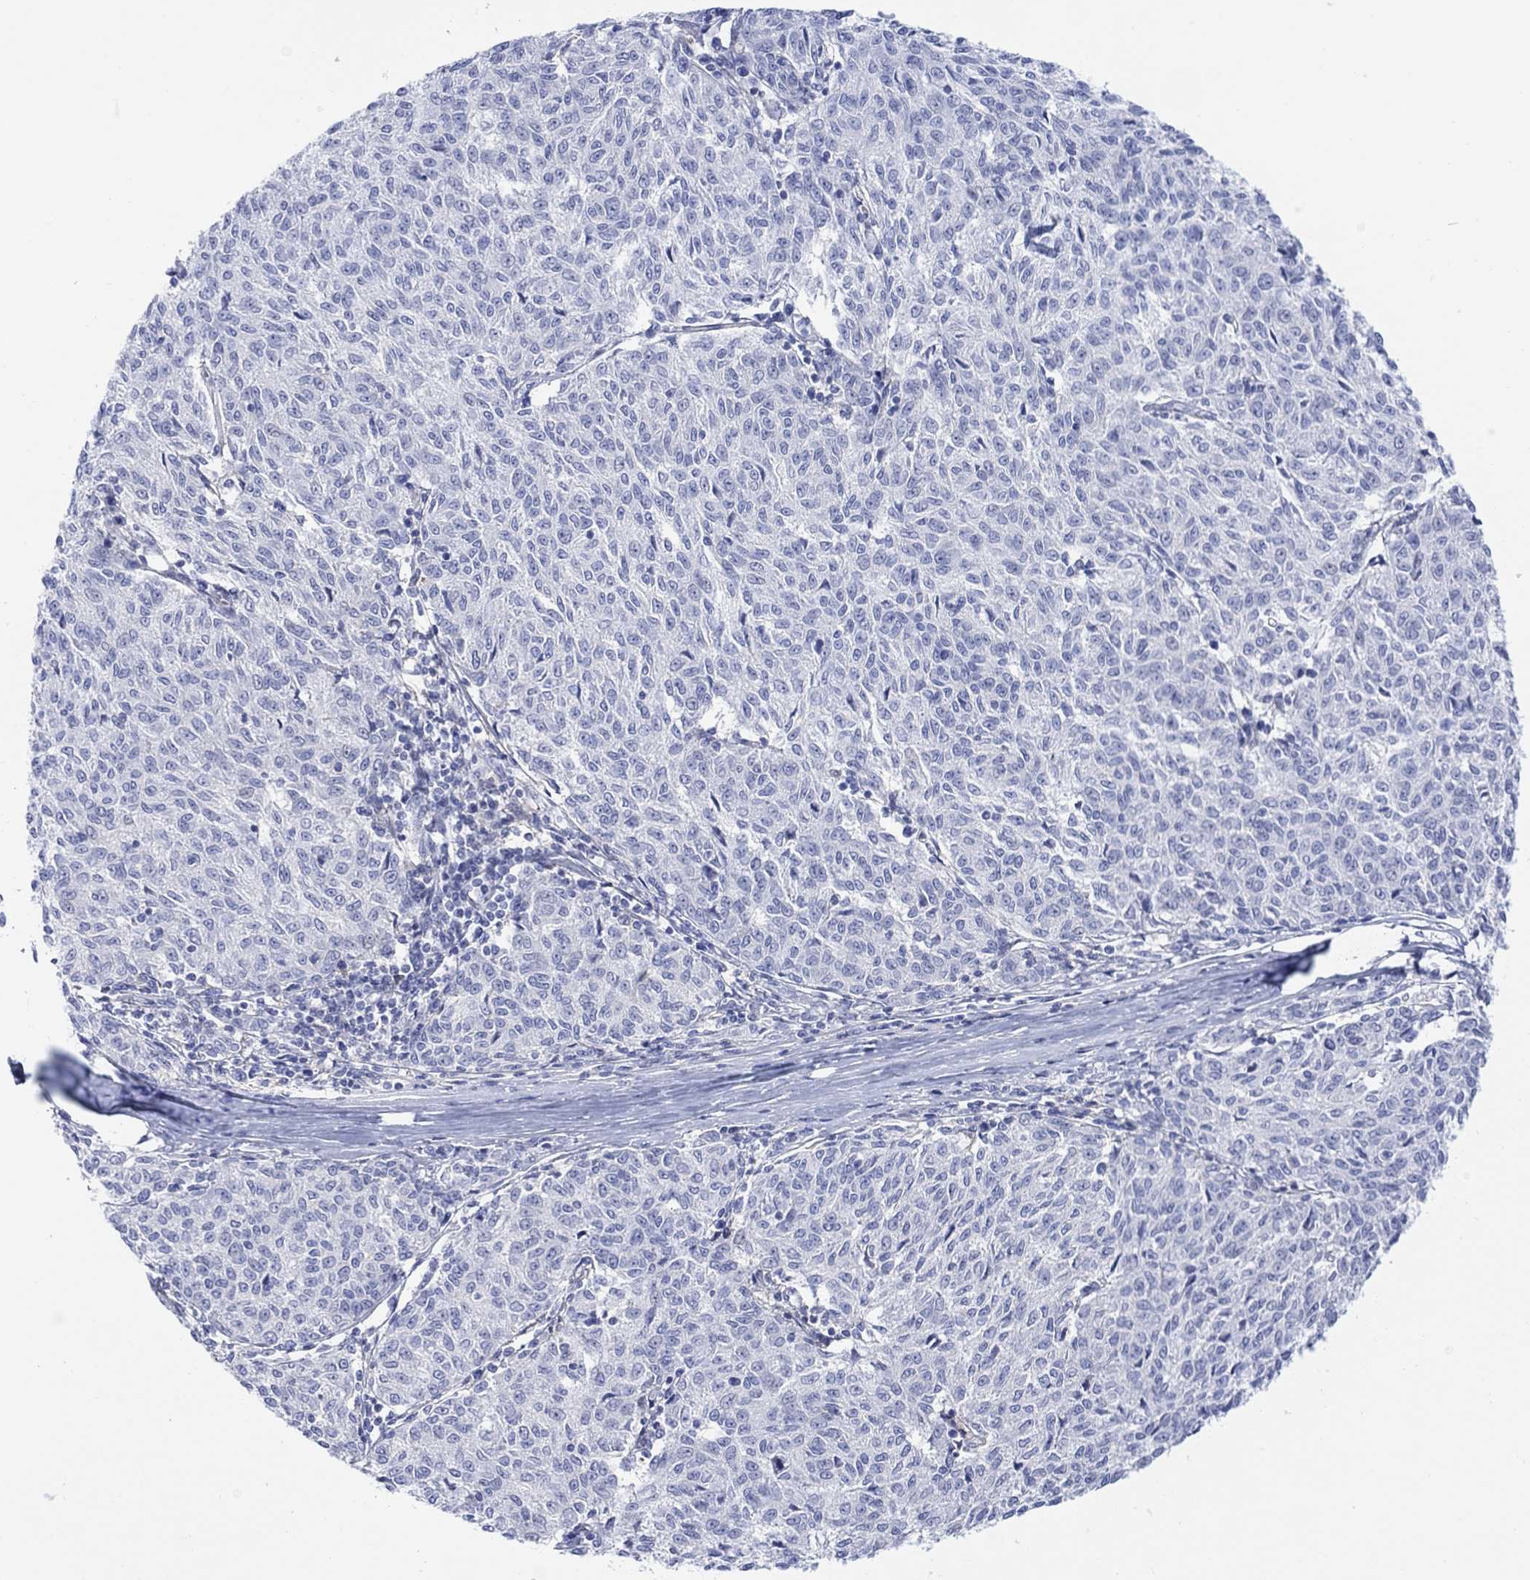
{"staining": {"intensity": "negative", "quantity": "none", "location": "none"}, "tissue": "melanoma", "cell_type": "Tumor cells", "image_type": "cancer", "snomed": [{"axis": "morphology", "description": "Malignant melanoma, NOS"}, {"axis": "topography", "description": "Skin"}], "caption": "This is an IHC photomicrograph of melanoma. There is no positivity in tumor cells.", "gene": "TLDC2", "patient": {"sex": "female", "age": 72}}